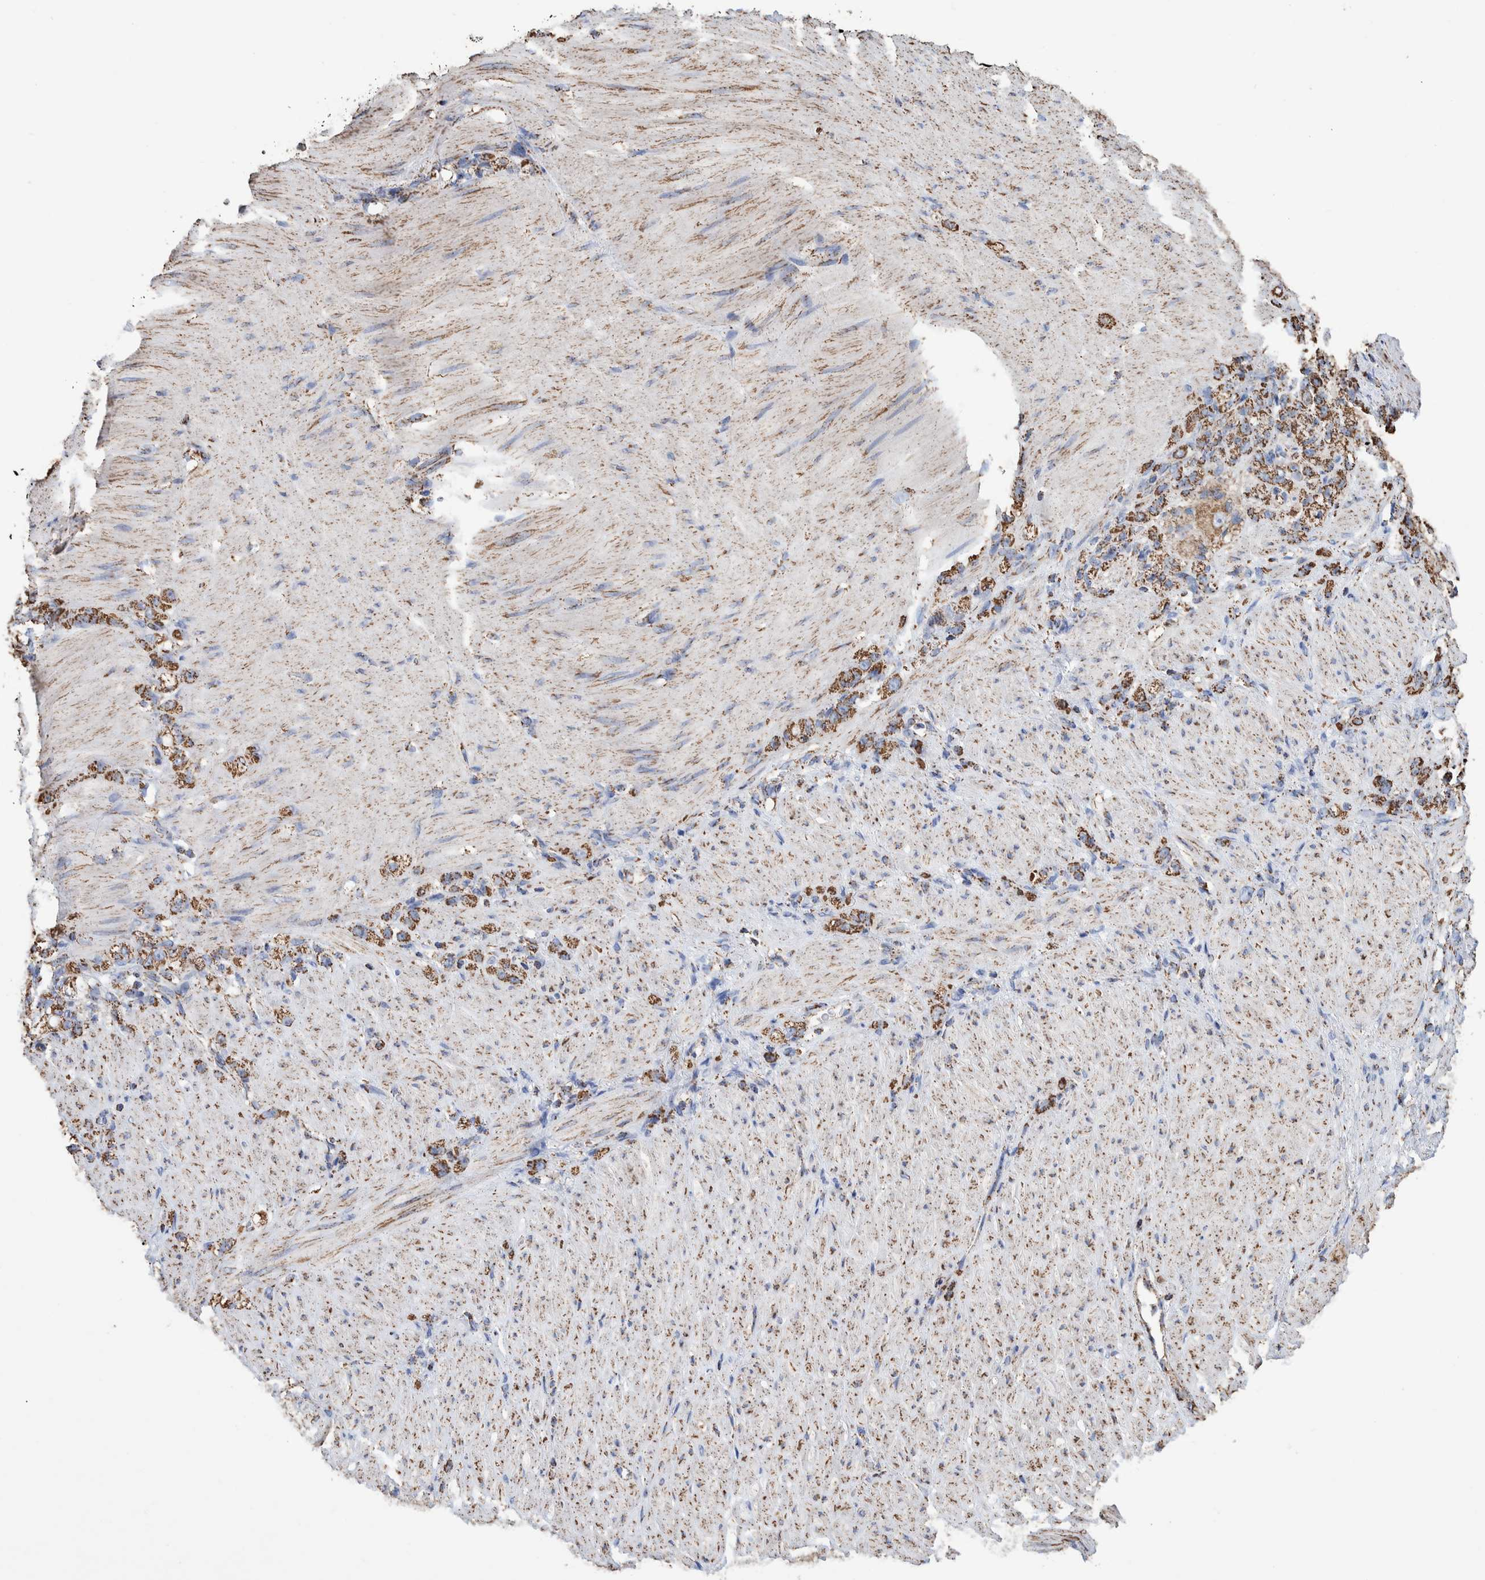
{"staining": {"intensity": "strong", "quantity": ">75%", "location": "cytoplasmic/membranous"}, "tissue": "stomach cancer", "cell_type": "Tumor cells", "image_type": "cancer", "snomed": [{"axis": "morphology", "description": "Normal tissue, NOS"}, {"axis": "morphology", "description": "Adenocarcinoma, NOS"}, {"axis": "topography", "description": "Stomach"}], "caption": "Stomach cancer (adenocarcinoma) stained with a brown dye reveals strong cytoplasmic/membranous positive expression in approximately >75% of tumor cells.", "gene": "VPS26C", "patient": {"sex": "male", "age": 82}}